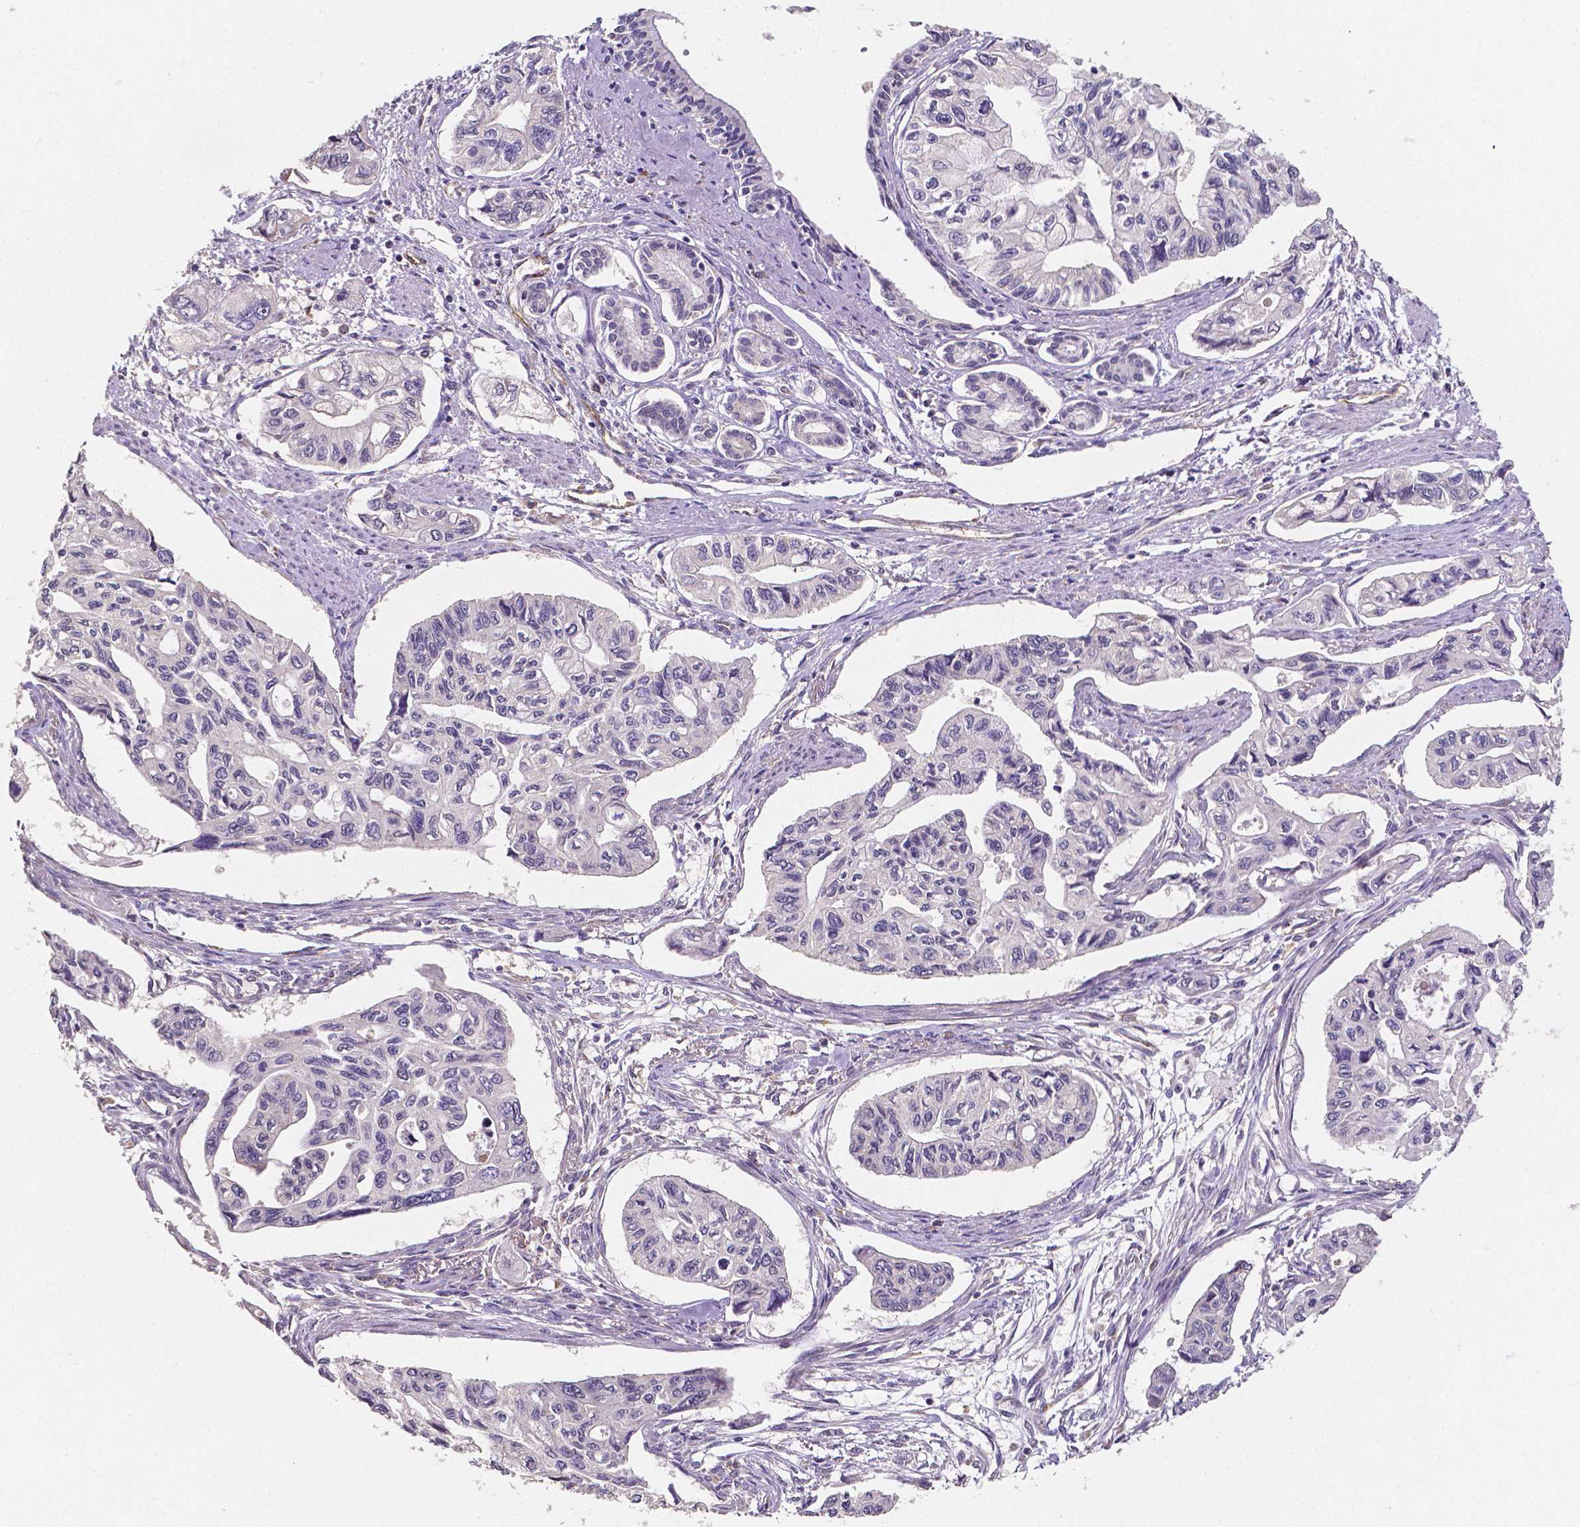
{"staining": {"intensity": "negative", "quantity": "none", "location": "none"}, "tissue": "pancreatic cancer", "cell_type": "Tumor cells", "image_type": "cancer", "snomed": [{"axis": "morphology", "description": "Adenocarcinoma, NOS"}, {"axis": "topography", "description": "Pancreas"}], "caption": "Pancreatic adenocarcinoma was stained to show a protein in brown. There is no significant positivity in tumor cells.", "gene": "ELAVL2", "patient": {"sex": "female", "age": 76}}